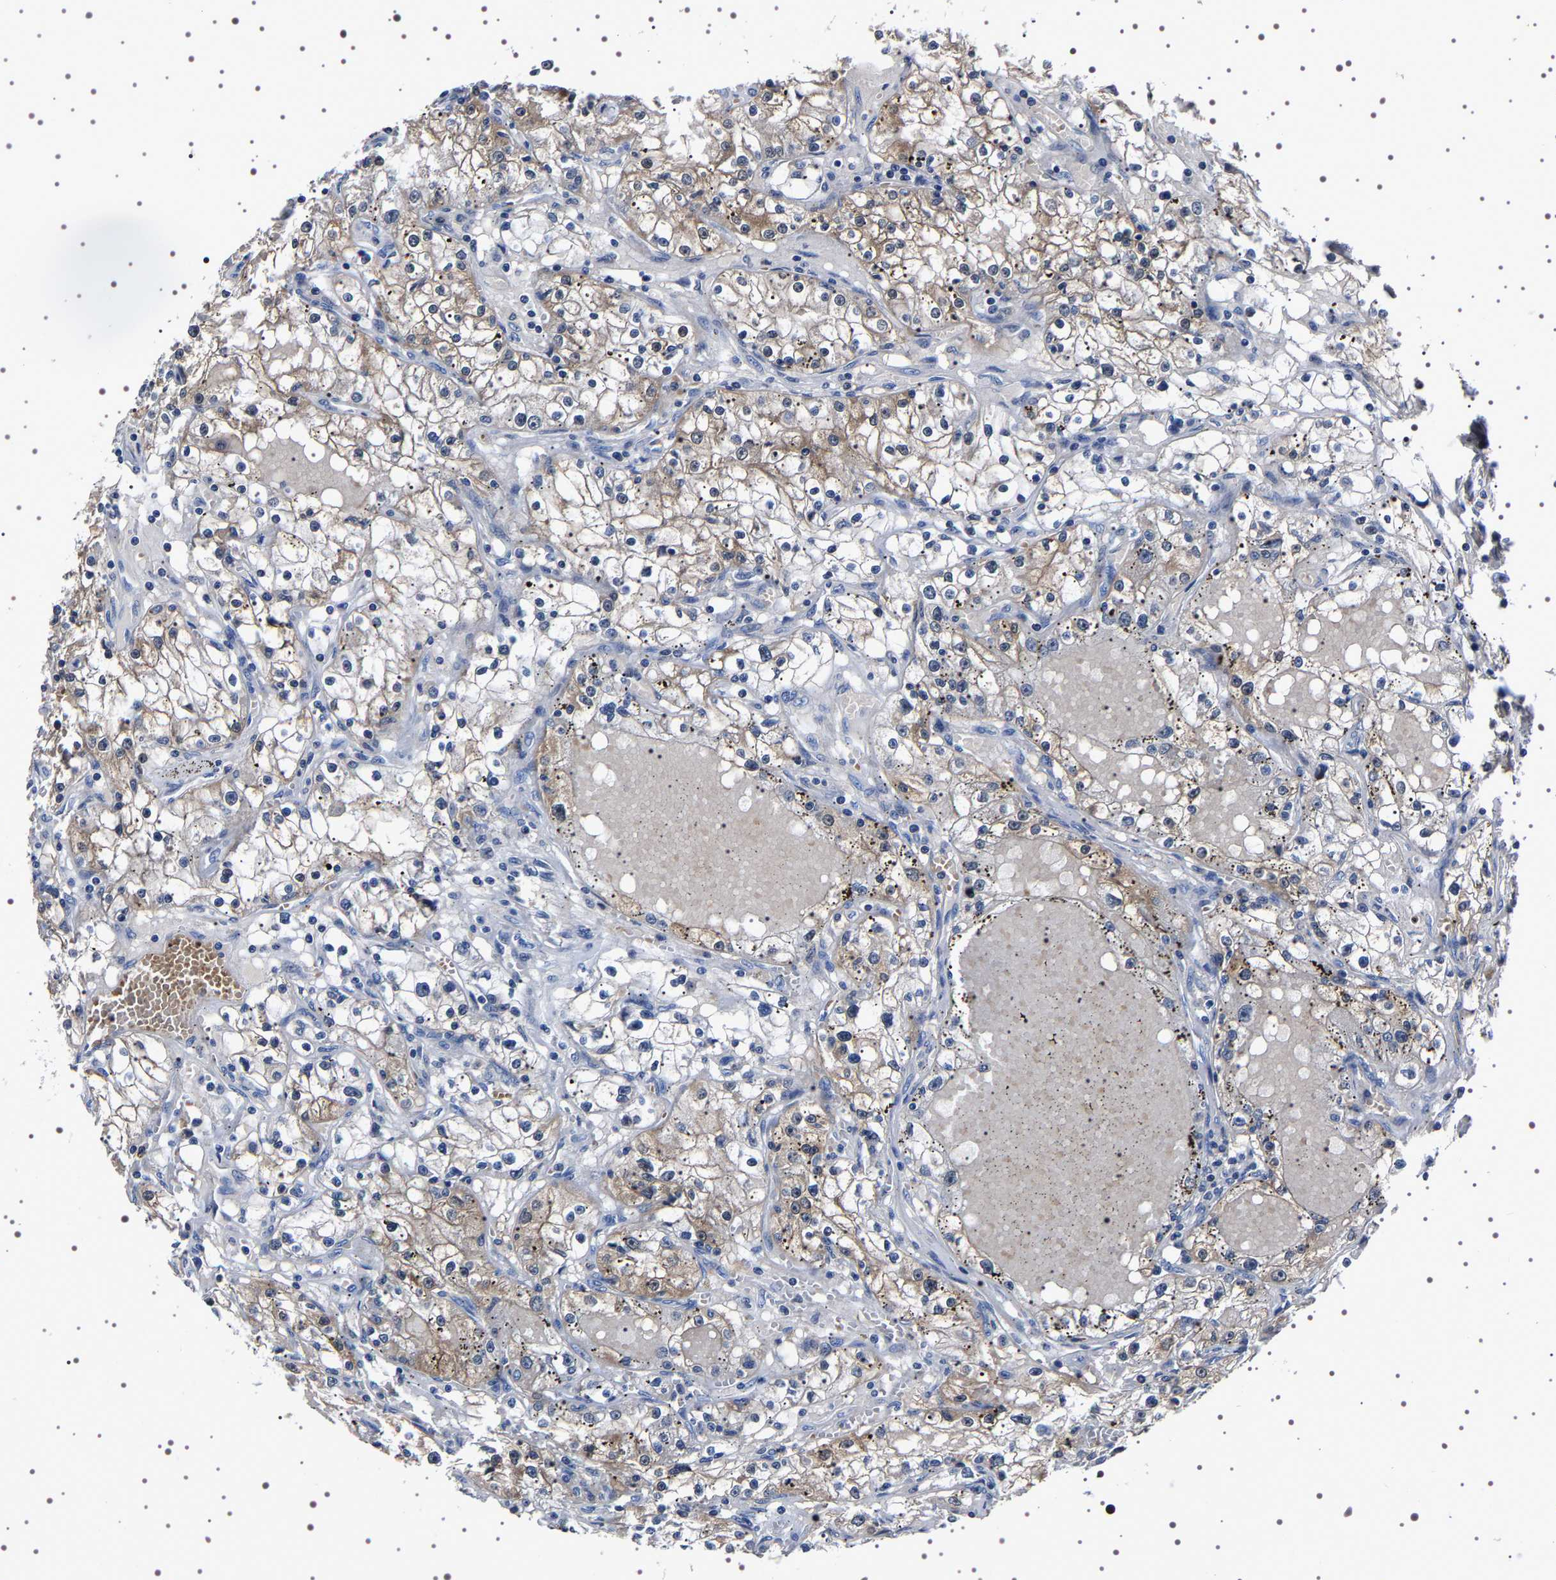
{"staining": {"intensity": "weak", "quantity": ">75%", "location": "cytoplasmic/membranous"}, "tissue": "renal cancer", "cell_type": "Tumor cells", "image_type": "cancer", "snomed": [{"axis": "morphology", "description": "Adenocarcinoma, NOS"}, {"axis": "topography", "description": "Kidney"}], "caption": "IHC of renal cancer exhibits low levels of weak cytoplasmic/membranous staining in approximately >75% of tumor cells.", "gene": "TARBP1", "patient": {"sex": "male", "age": 56}}